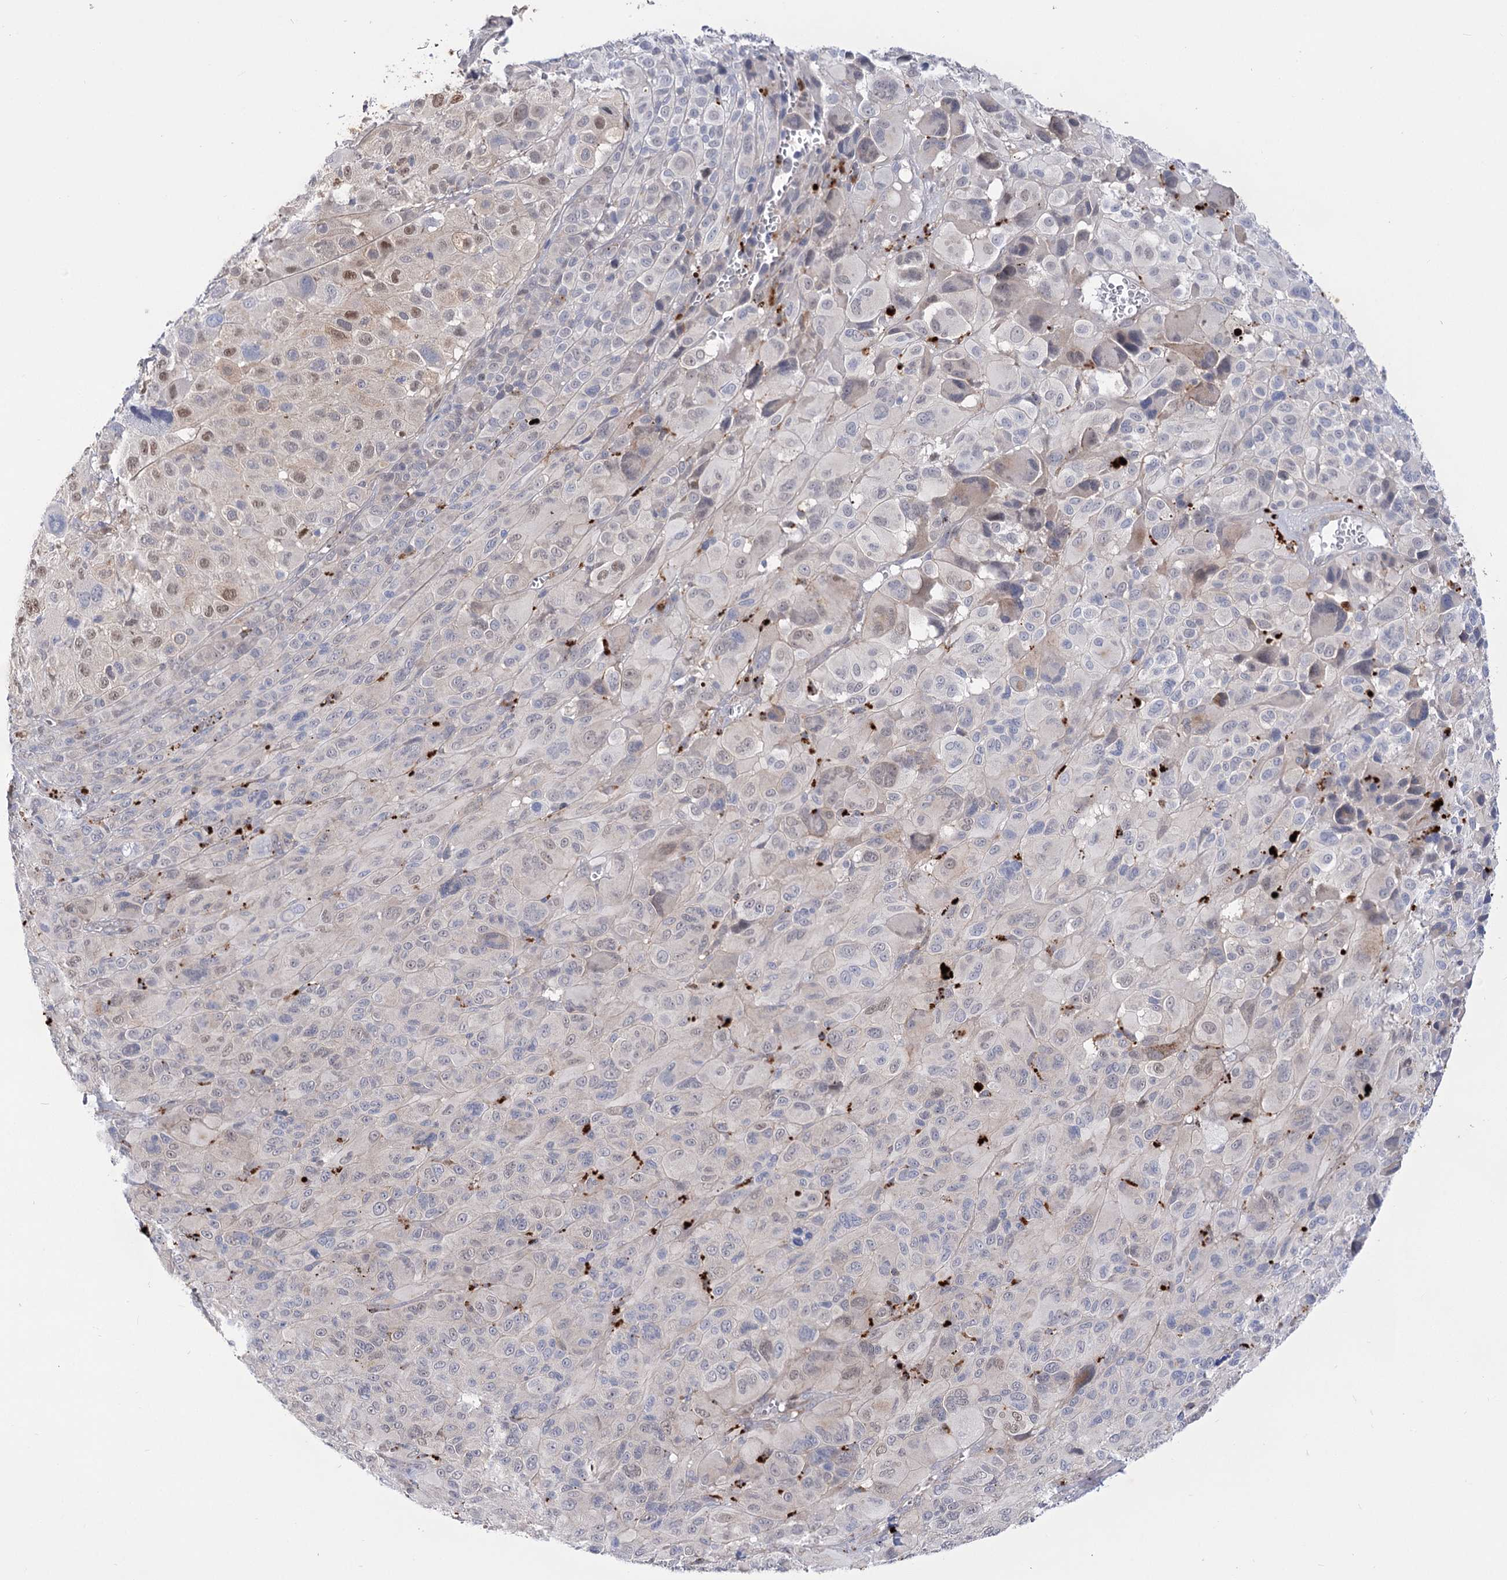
{"staining": {"intensity": "moderate", "quantity": "<25%", "location": "nuclear"}, "tissue": "melanoma", "cell_type": "Tumor cells", "image_type": "cancer", "snomed": [{"axis": "morphology", "description": "Malignant melanoma, NOS"}, {"axis": "topography", "description": "Skin of trunk"}], "caption": "A high-resolution histopathology image shows IHC staining of malignant melanoma, which reveals moderate nuclear expression in about <25% of tumor cells.", "gene": "SIAE", "patient": {"sex": "male", "age": 71}}